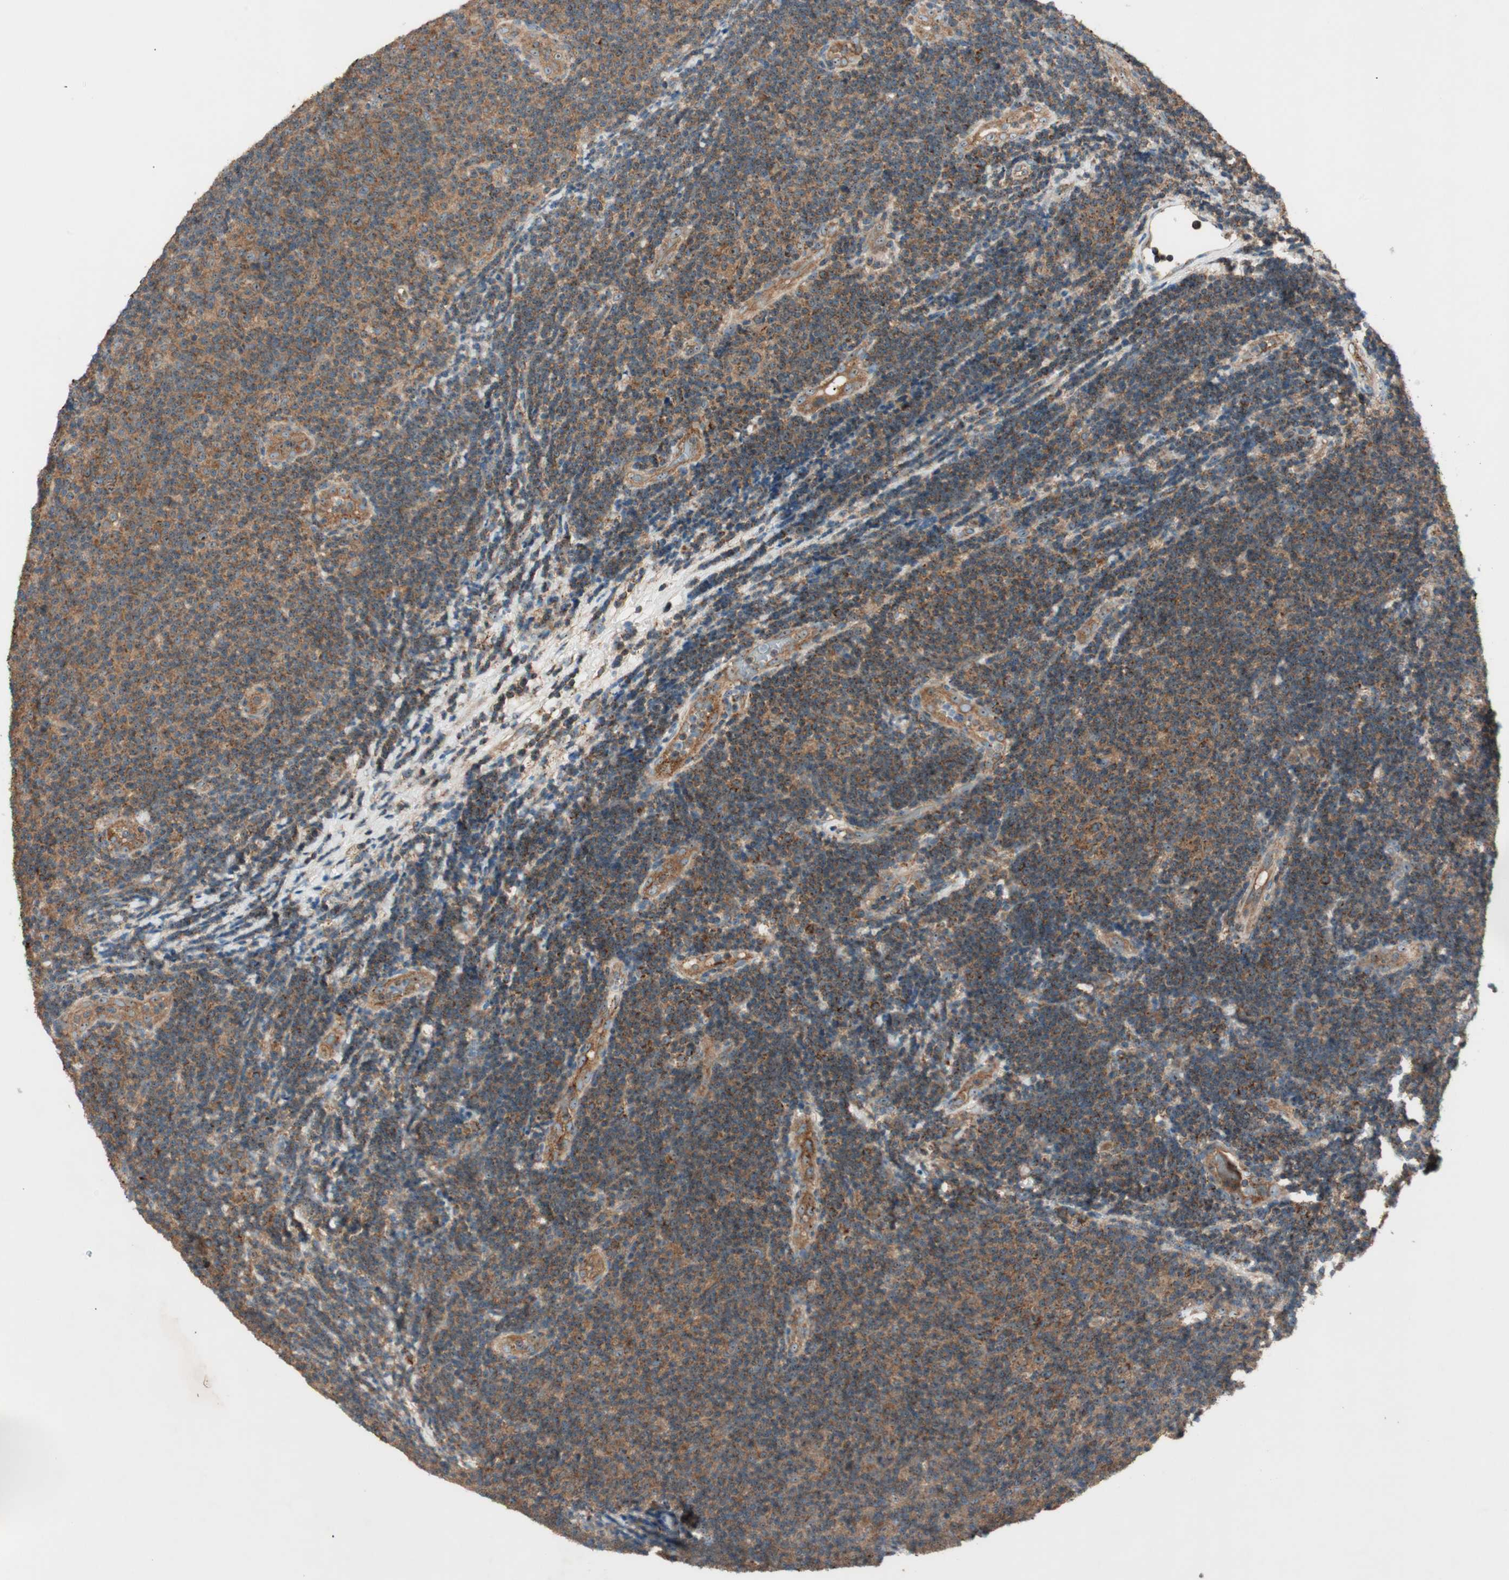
{"staining": {"intensity": "moderate", "quantity": ">75%", "location": "cytoplasmic/membranous,nuclear"}, "tissue": "lymphoma", "cell_type": "Tumor cells", "image_type": "cancer", "snomed": [{"axis": "morphology", "description": "Malignant lymphoma, non-Hodgkin's type, Low grade"}, {"axis": "topography", "description": "Lymph node"}], "caption": "The photomicrograph reveals staining of malignant lymphoma, non-Hodgkin's type (low-grade), revealing moderate cytoplasmic/membranous and nuclear protein staining (brown color) within tumor cells.", "gene": "CC2D1A", "patient": {"sex": "male", "age": 83}}